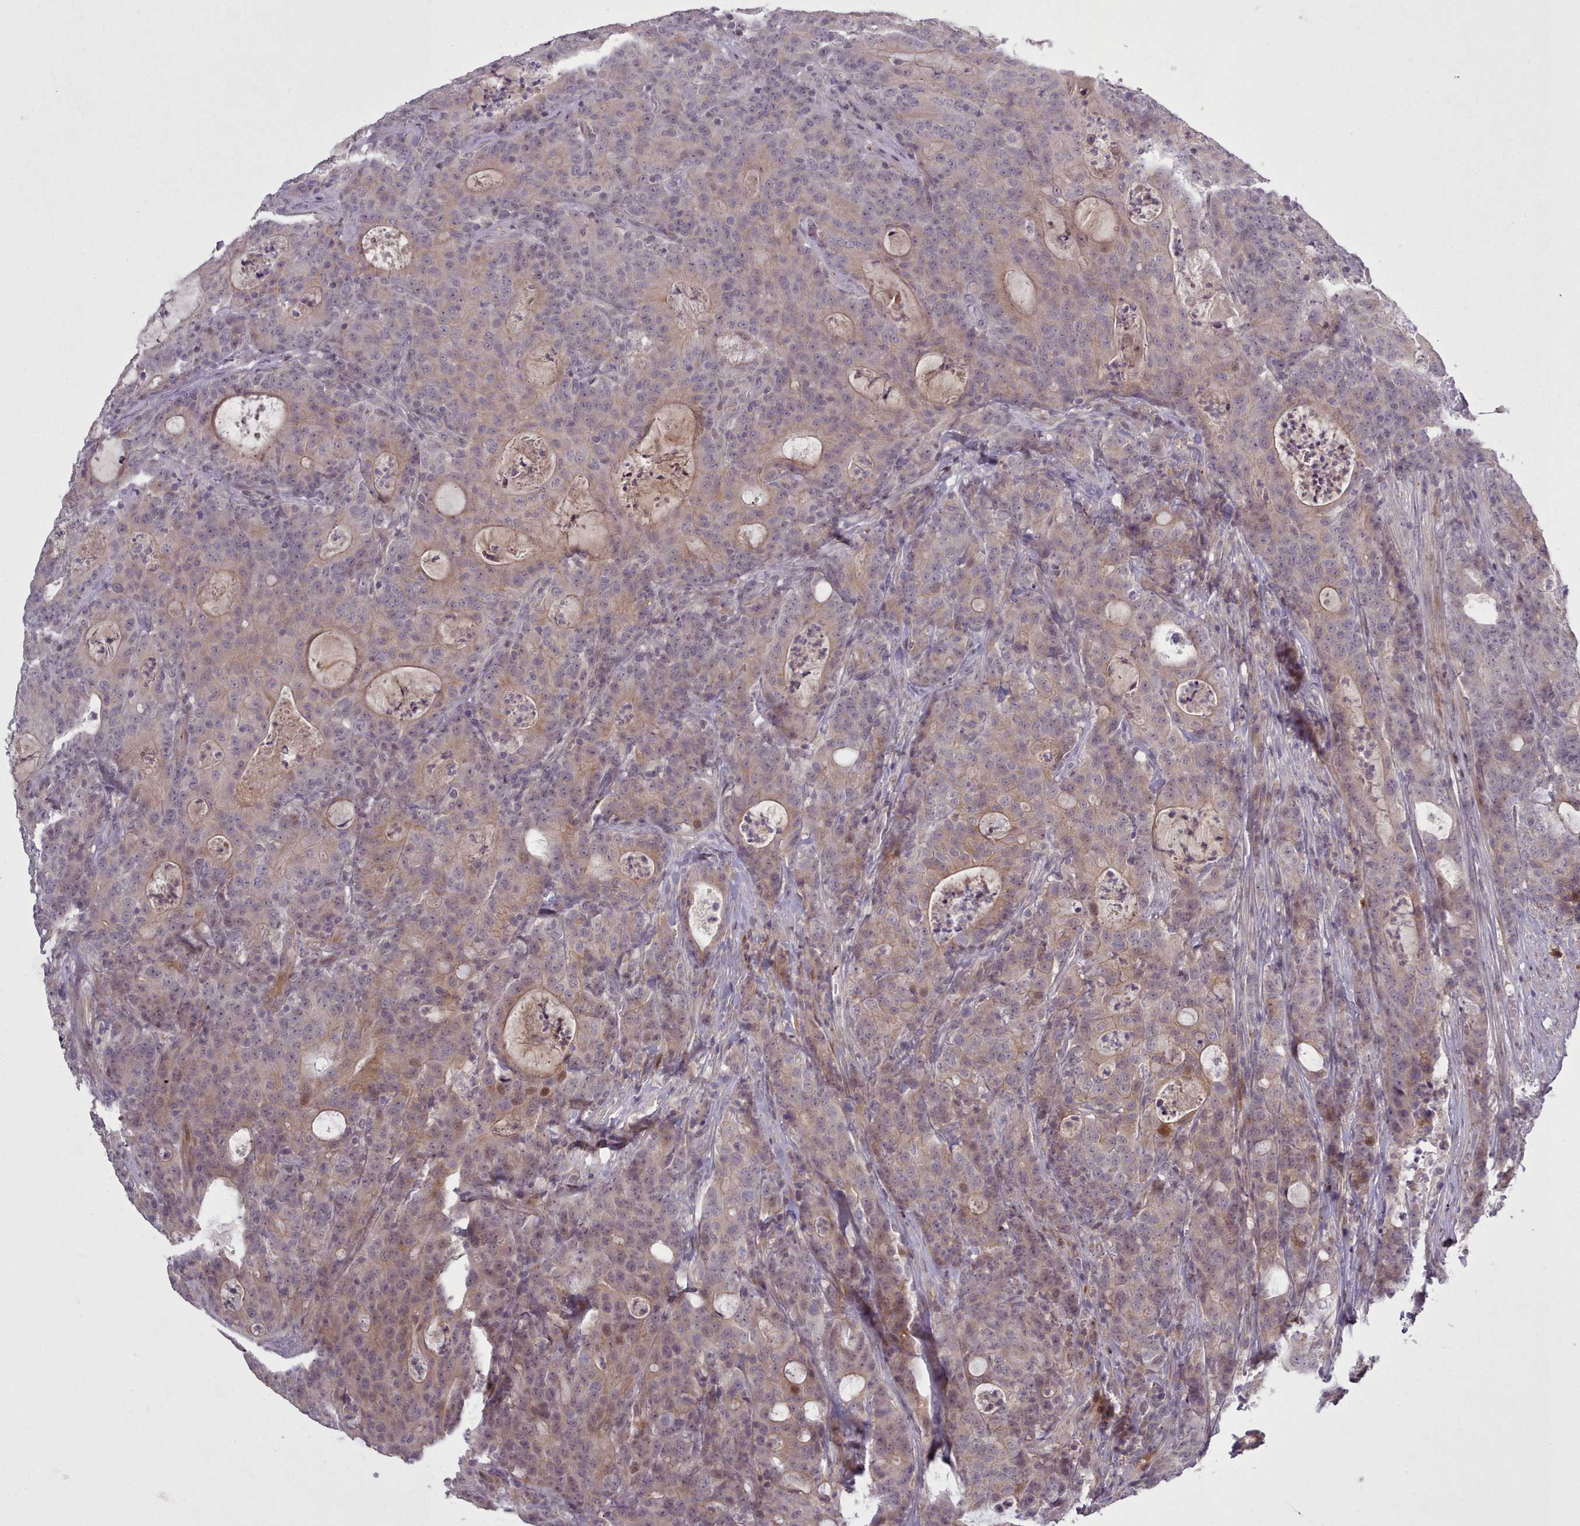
{"staining": {"intensity": "negative", "quantity": "none", "location": "none"}, "tissue": "colorectal cancer", "cell_type": "Tumor cells", "image_type": "cancer", "snomed": [{"axis": "morphology", "description": "Adenocarcinoma, NOS"}, {"axis": "topography", "description": "Colon"}], "caption": "This is a photomicrograph of immunohistochemistry staining of colorectal cancer (adenocarcinoma), which shows no expression in tumor cells.", "gene": "LEFTY2", "patient": {"sex": "male", "age": 83}}